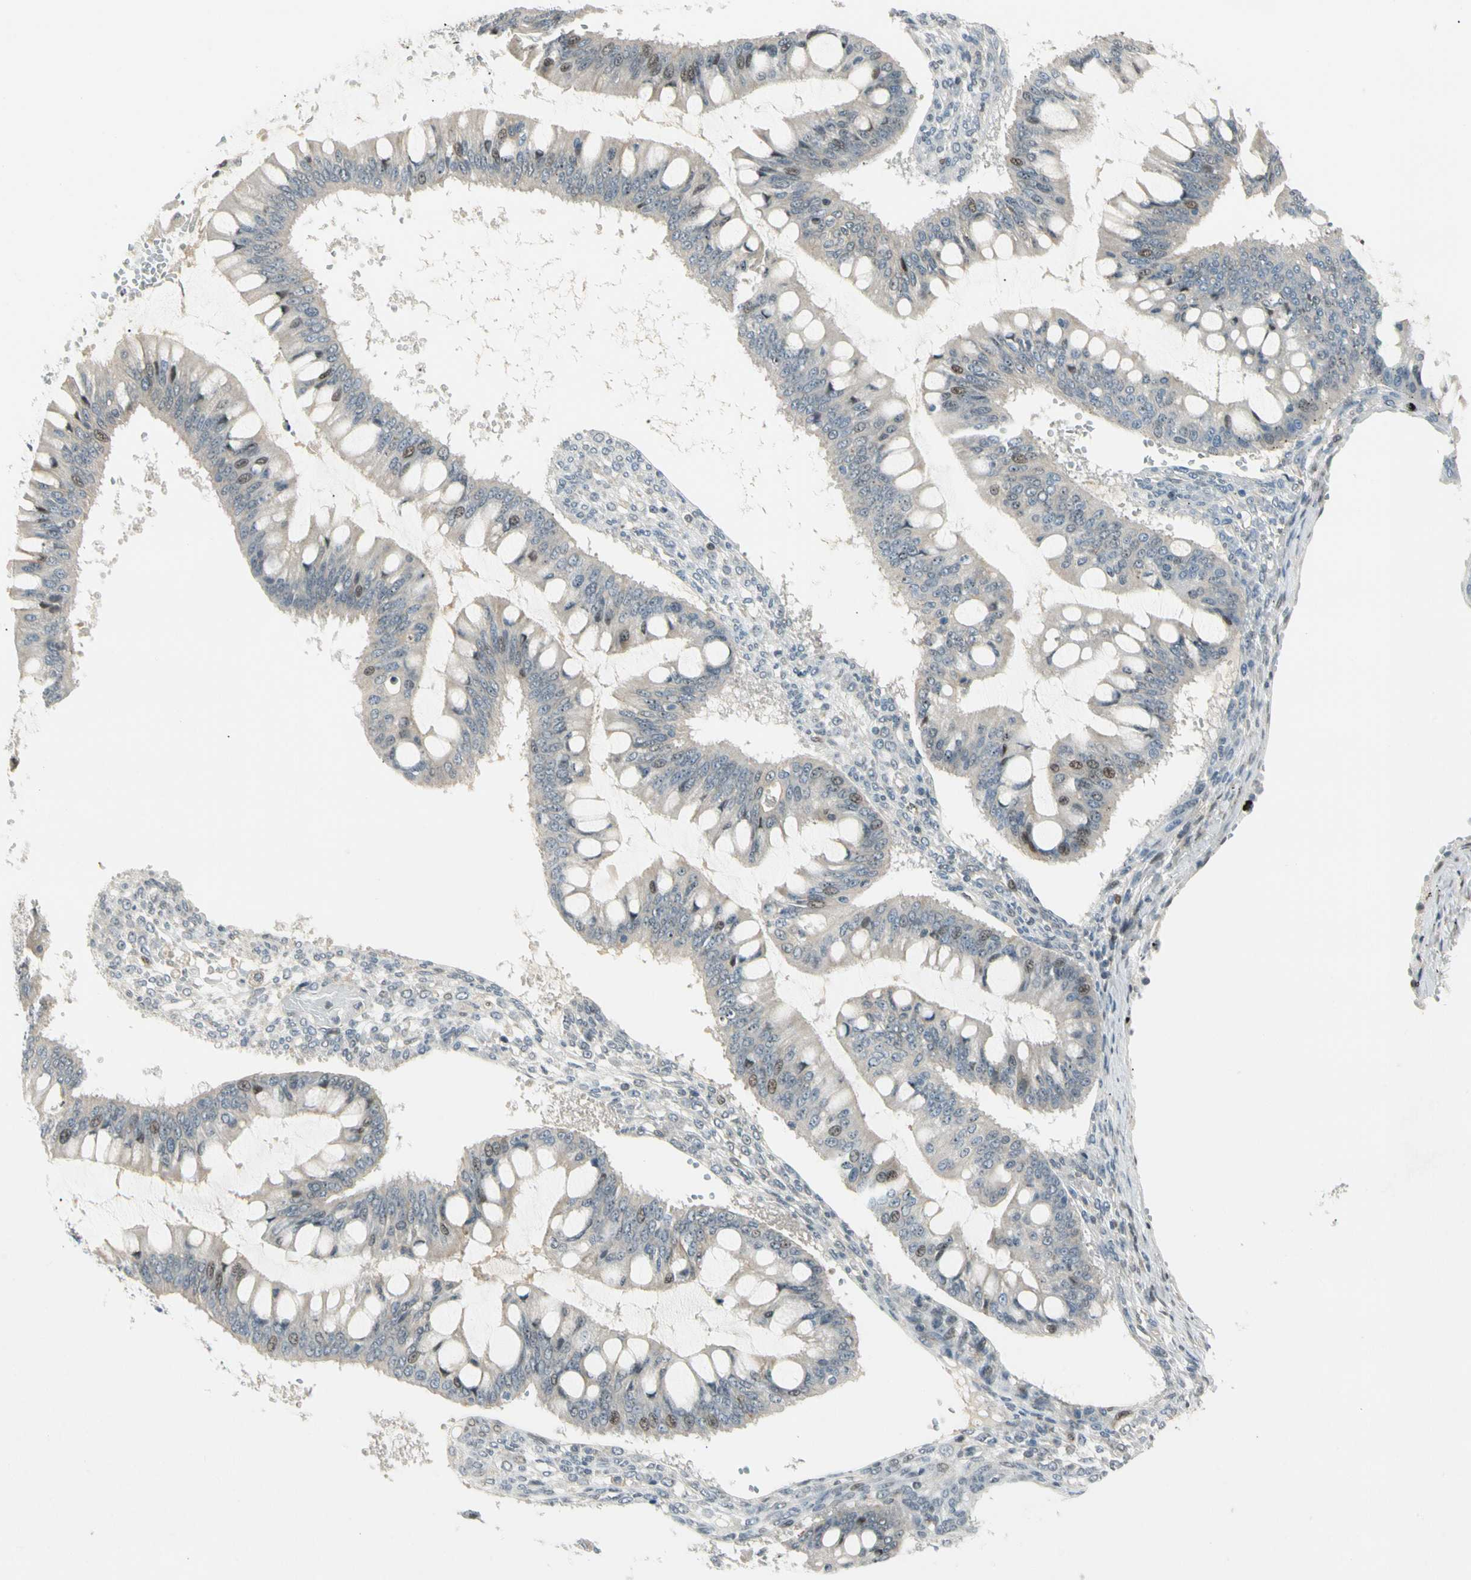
{"staining": {"intensity": "weak", "quantity": "<25%", "location": "nuclear"}, "tissue": "ovarian cancer", "cell_type": "Tumor cells", "image_type": "cancer", "snomed": [{"axis": "morphology", "description": "Cystadenocarcinoma, mucinous, NOS"}, {"axis": "topography", "description": "Ovary"}], "caption": "IHC photomicrograph of ovarian mucinous cystadenocarcinoma stained for a protein (brown), which demonstrates no staining in tumor cells.", "gene": "FNDC3B", "patient": {"sex": "female", "age": 73}}